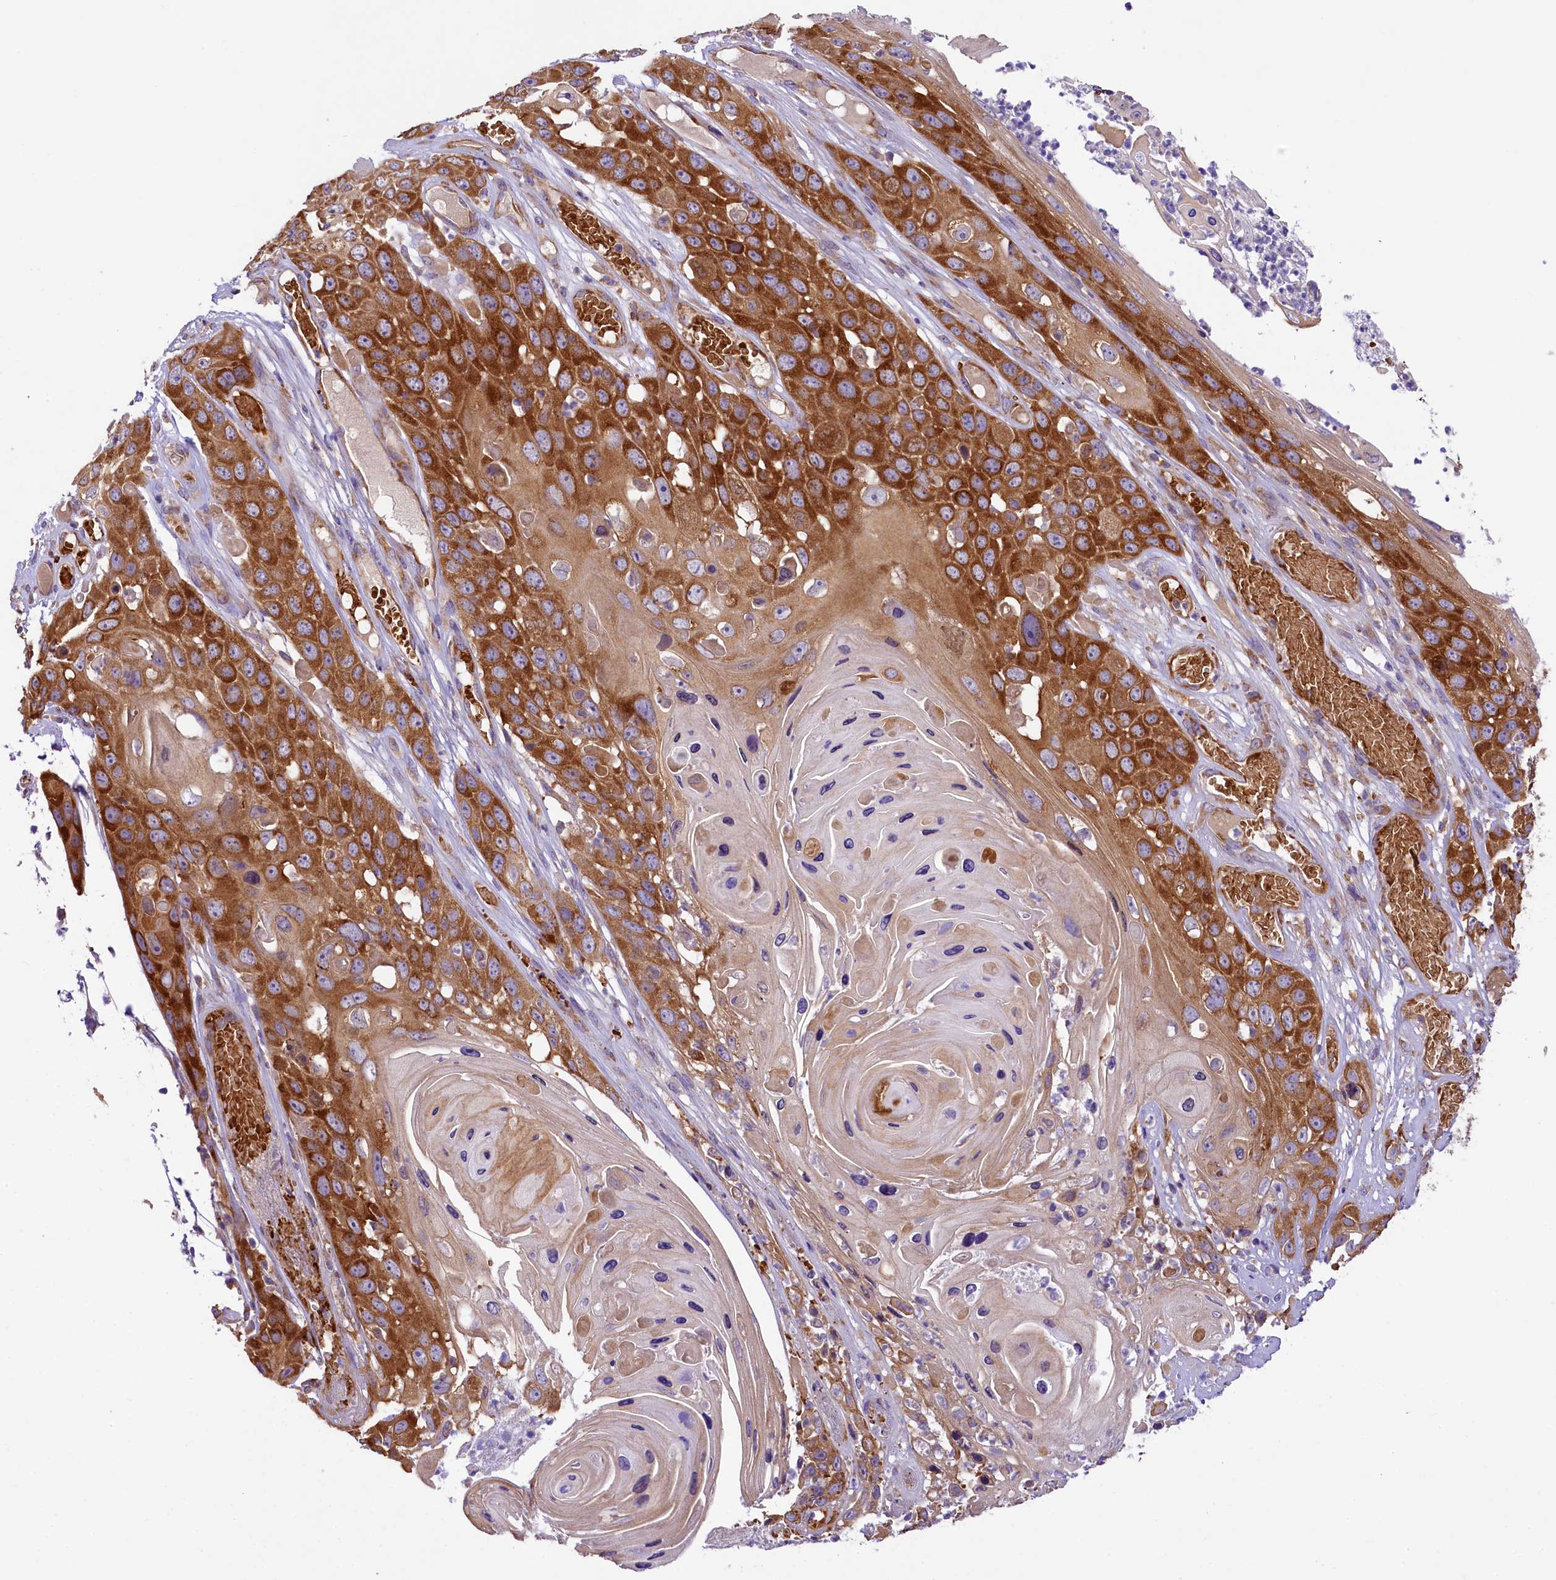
{"staining": {"intensity": "strong", "quantity": ">75%", "location": "cytoplasmic/membranous"}, "tissue": "skin cancer", "cell_type": "Tumor cells", "image_type": "cancer", "snomed": [{"axis": "morphology", "description": "Squamous cell carcinoma, NOS"}, {"axis": "topography", "description": "Skin"}], "caption": "Immunohistochemical staining of human squamous cell carcinoma (skin) shows high levels of strong cytoplasmic/membranous protein expression in about >75% of tumor cells.", "gene": "LARP4", "patient": {"sex": "male", "age": 55}}